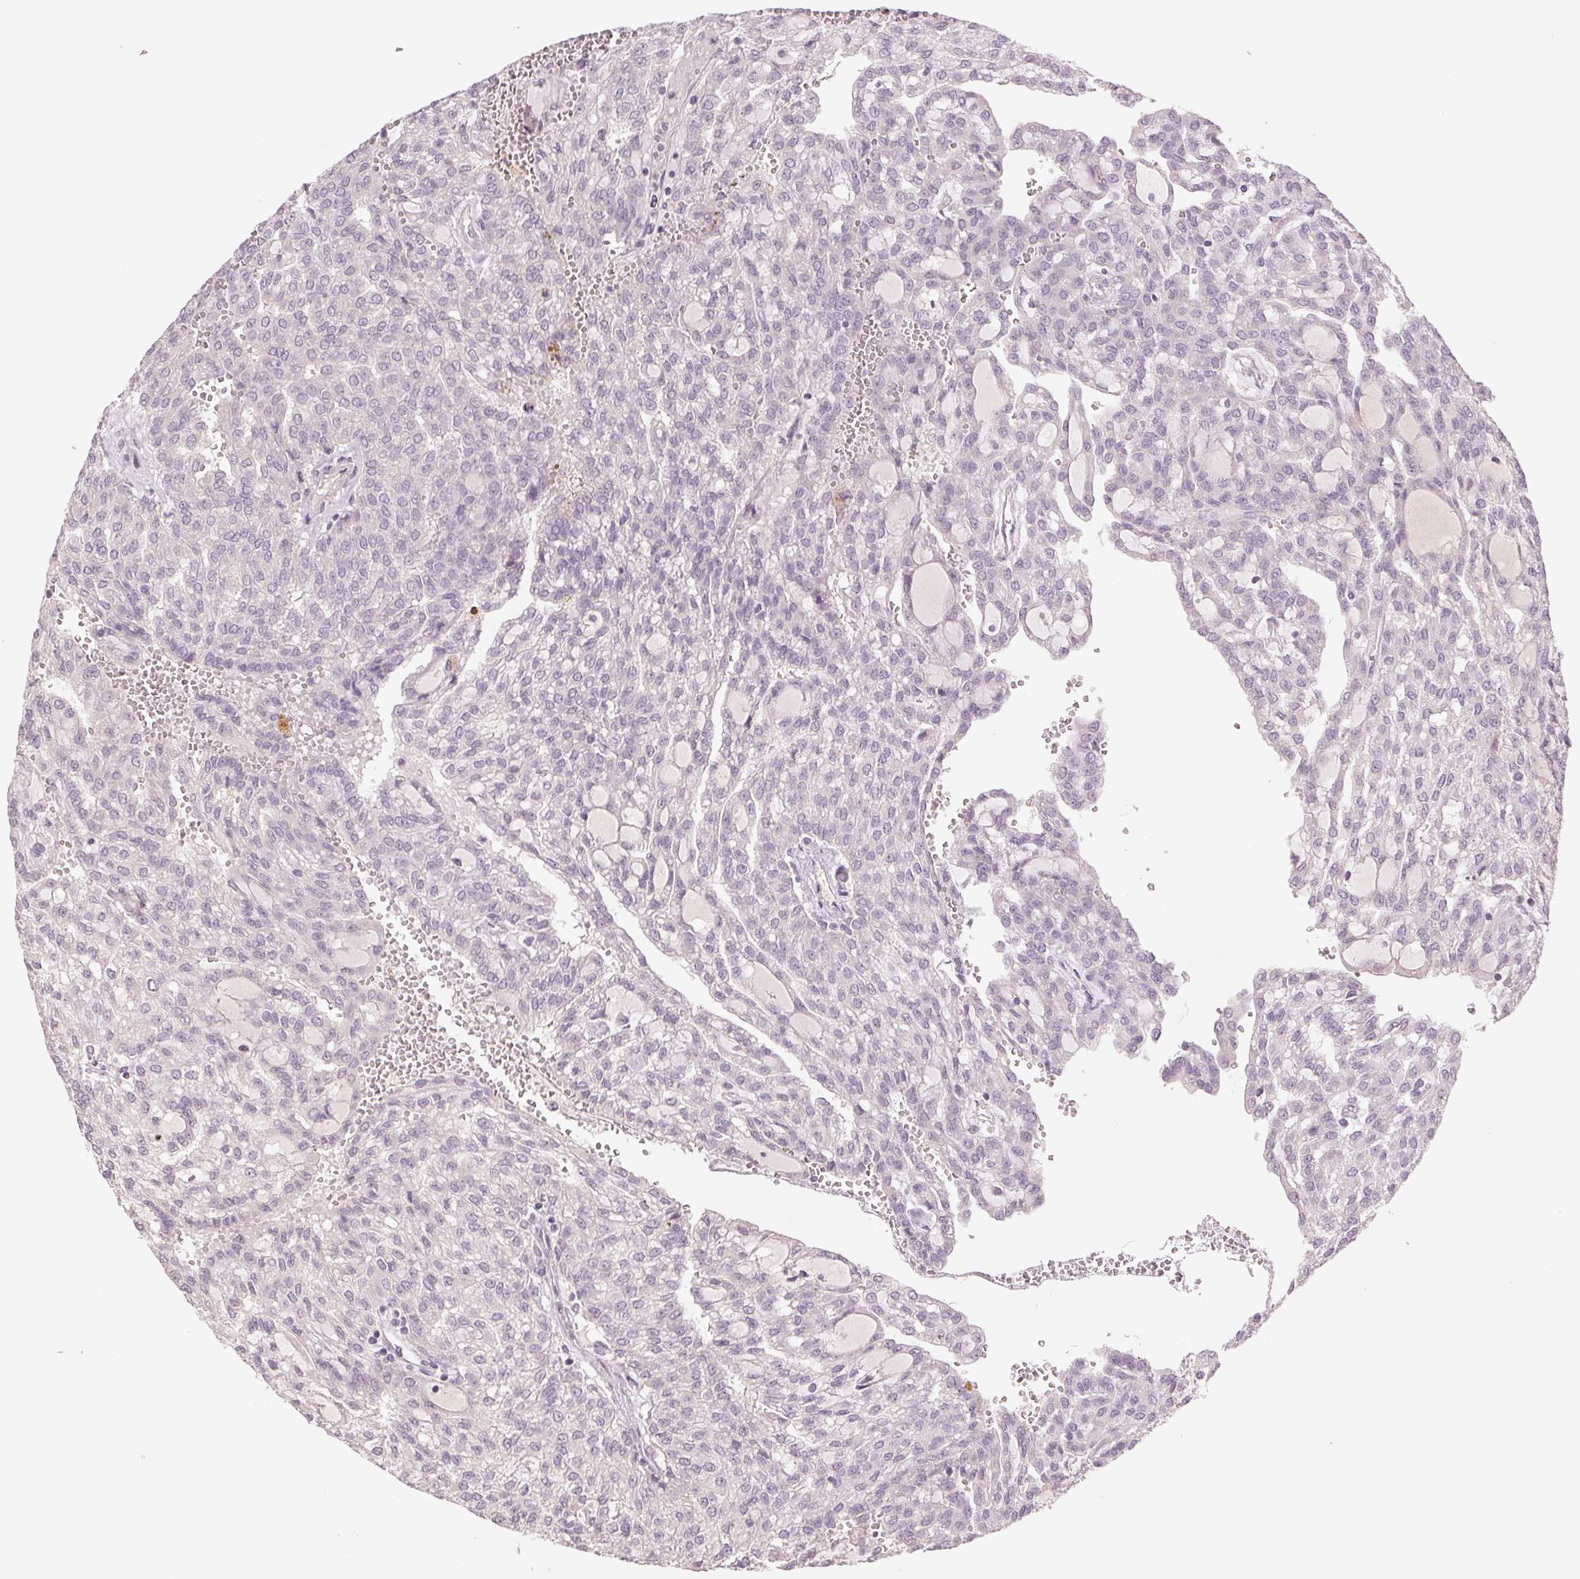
{"staining": {"intensity": "negative", "quantity": "none", "location": "none"}, "tissue": "renal cancer", "cell_type": "Tumor cells", "image_type": "cancer", "snomed": [{"axis": "morphology", "description": "Adenocarcinoma, NOS"}, {"axis": "topography", "description": "Kidney"}], "caption": "The photomicrograph reveals no staining of tumor cells in renal cancer (adenocarcinoma). (Immunohistochemistry (ihc), brightfield microscopy, high magnification).", "gene": "PPIA", "patient": {"sex": "male", "age": 63}}